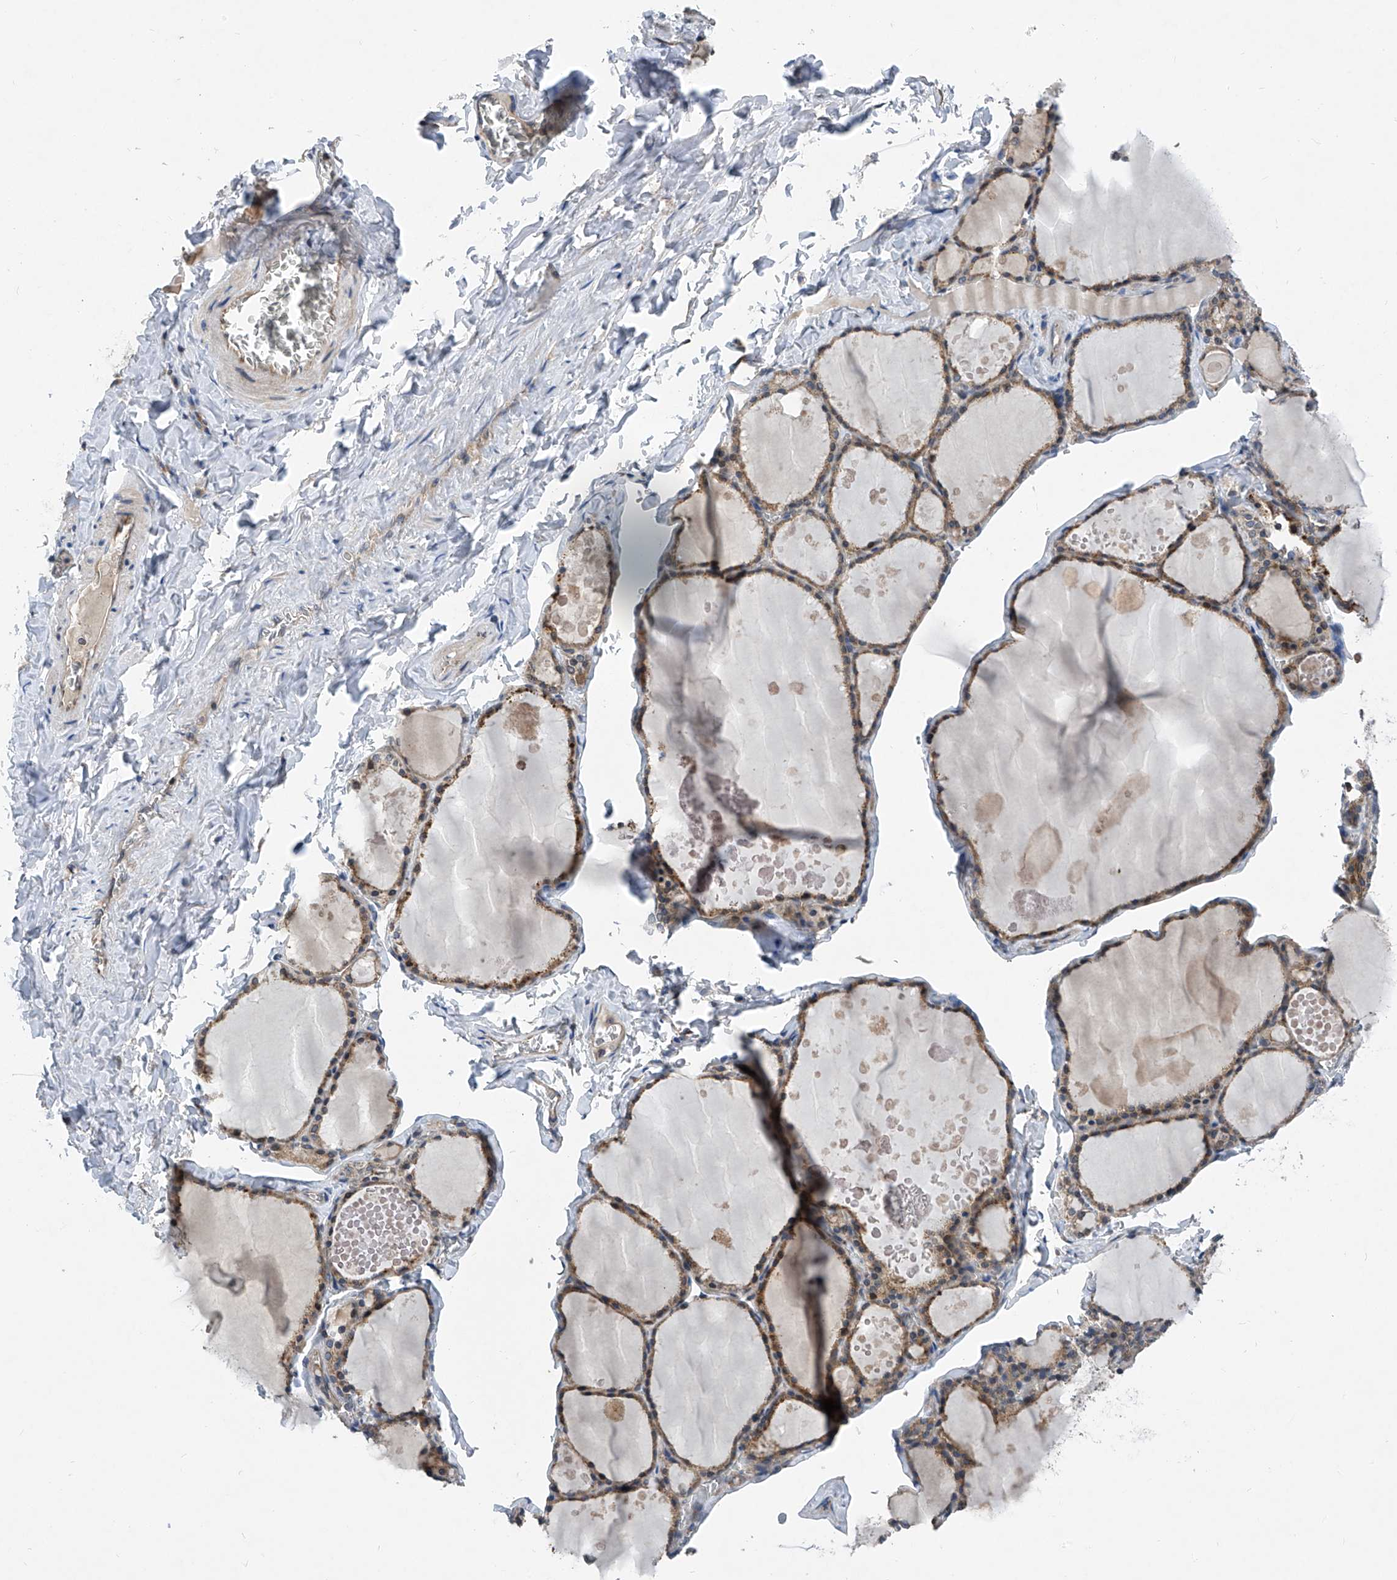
{"staining": {"intensity": "moderate", "quantity": ">75%", "location": "cytoplasmic/membranous"}, "tissue": "thyroid gland", "cell_type": "Glandular cells", "image_type": "normal", "snomed": [{"axis": "morphology", "description": "Normal tissue, NOS"}, {"axis": "topography", "description": "Thyroid gland"}], "caption": "Immunohistochemical staining of normal thyroid gland exhibits moderate cytoplasmic/membranous protein positivity in about >75% of glandular cells. Using DAB (3,3'-diaminobenzidine) (brown) and hematoxylin (blue) stains, captured at high magnification using brightfield microscopy.", "gene": "TRIM38", "patient": {"sex": "male", "age": 56}}